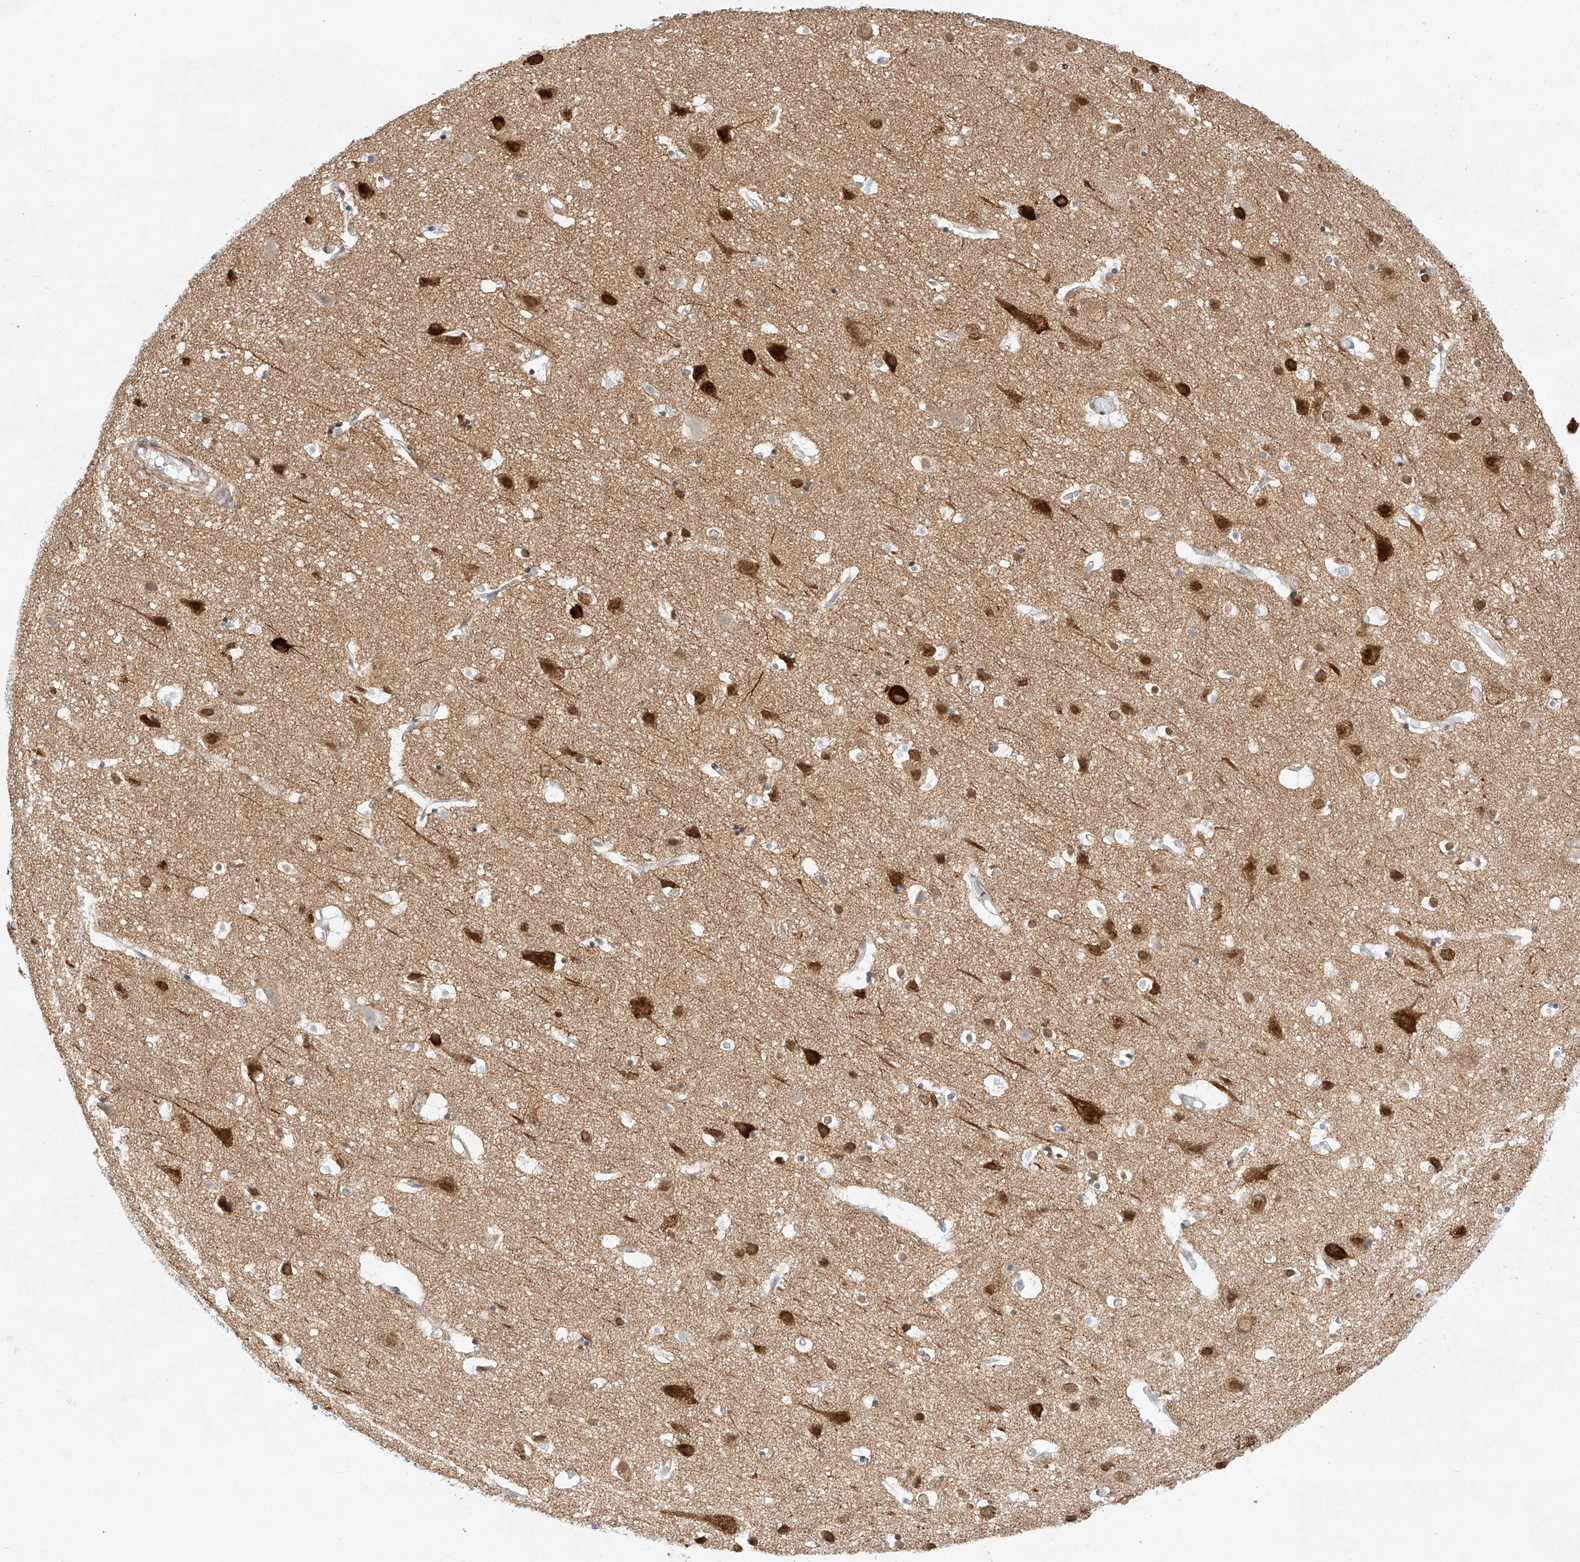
{"staining": {"intensity": "negative", "quantity": "none", "location": "none"}, "tissue": "cerebral cortex", "cell_type": "Endothelial cells", "image_type": "normal", "snomed": [{"axis": "morphology", "description": "Normal tissue, NOS"}, {"axis": "topography", "description": "Cerebral cortex"}], "caption": "DAB (3,3'-diaminobenzidine) immunohistochemical staining of normal cerebral cortex demonstrates no significant expression in endothelial cells.", "gene": "REEP2", "patient": {"sex": "male", "age": 54}}